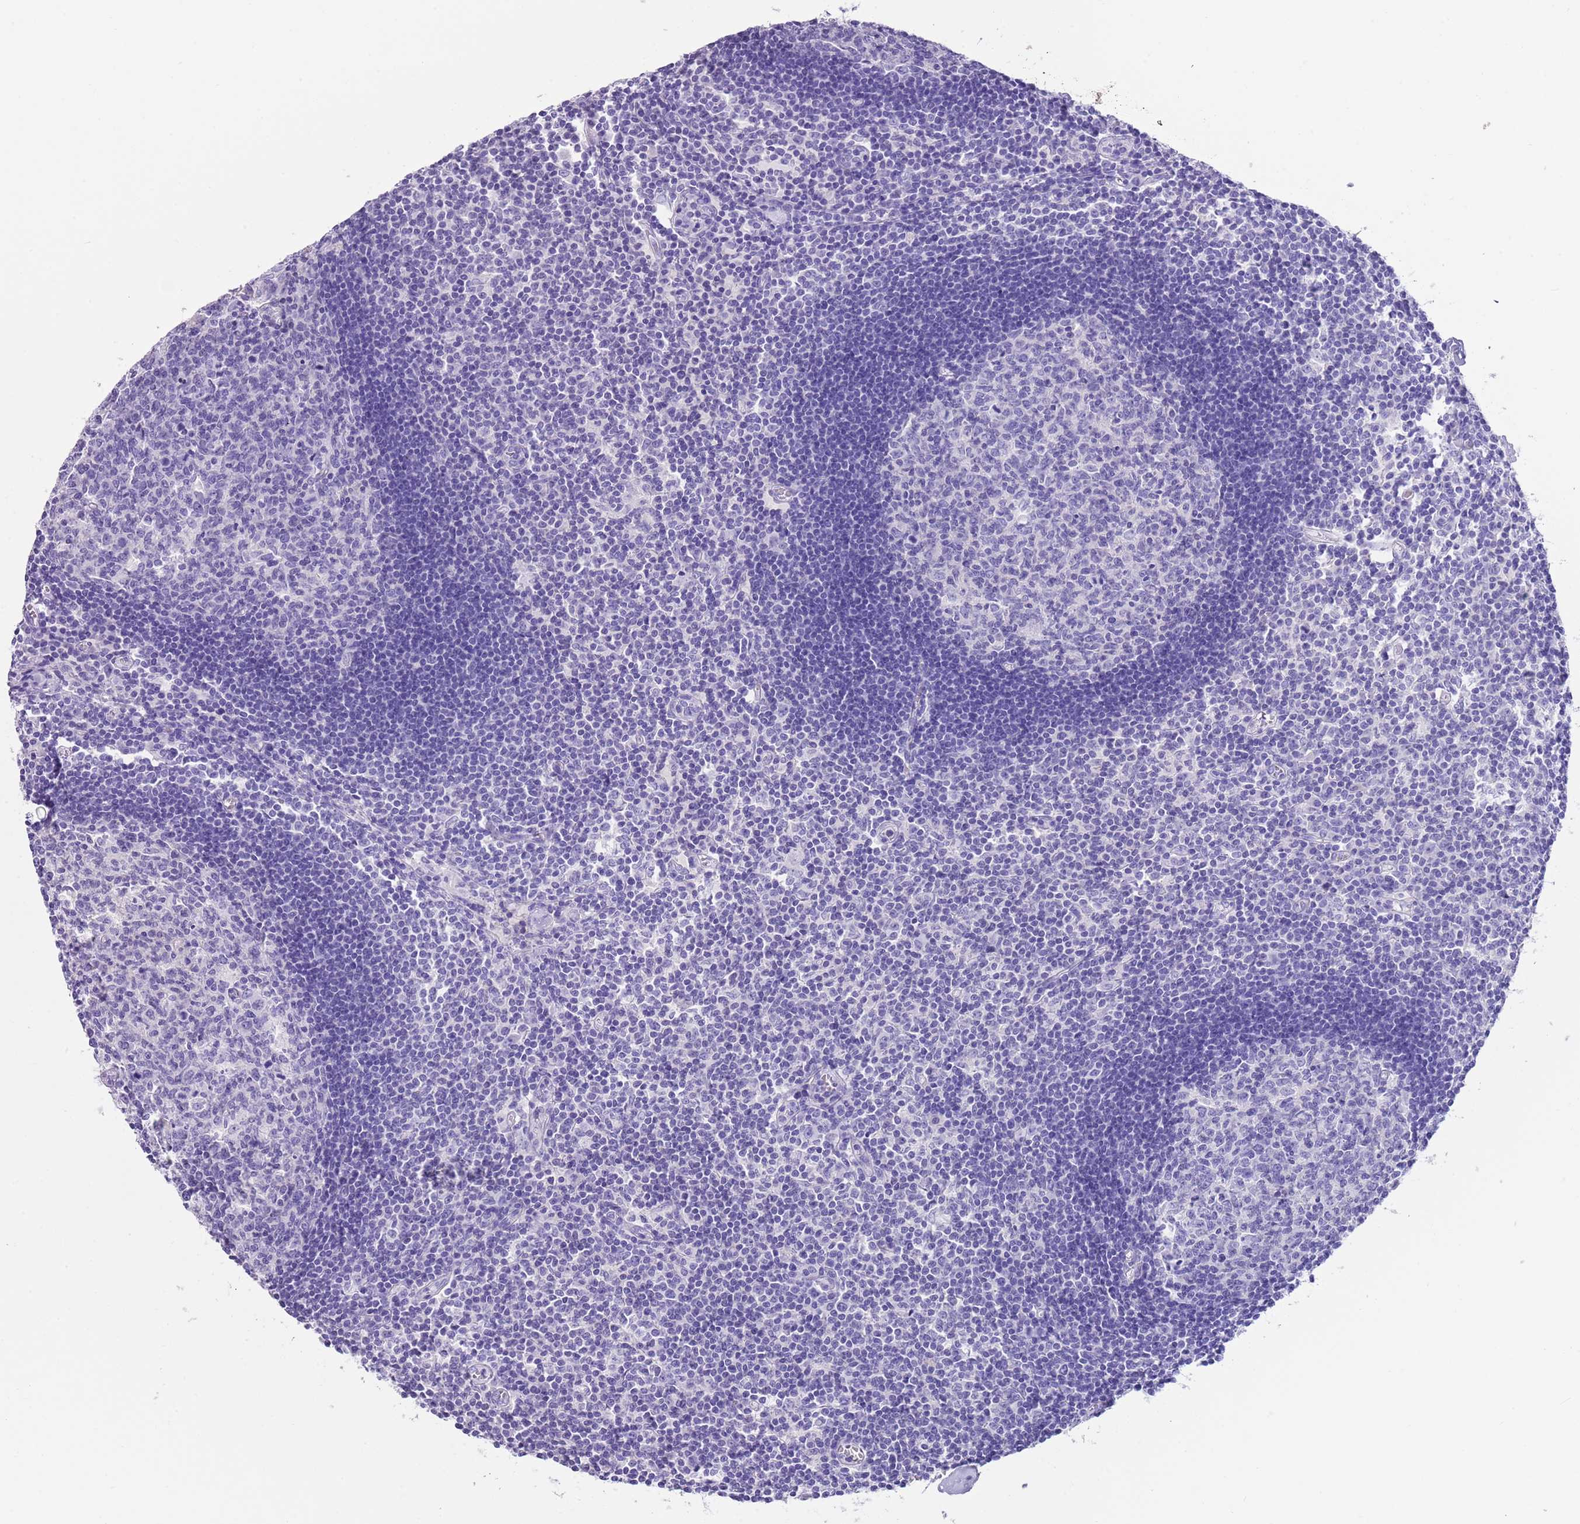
{"staining": {"intensity": "negative", "quantity": "none", "location": "none"}, "tissue": "lymph node", "cell_type": "Germinal center cells", "image_type": "normal", "snomed": [{"axis": "morphology", "description": "Normal tissue, NOS"}, {"axis": "topography", "description": "Lymph node"}], "caption": "IHC of benign lymph node displays no staining in germinal center cells. (DAB immunohistochemistry (IHC) visualized using brightfield microscopy, high magnification).", "gene": "TBC1D10B", "patient": {"sex": "female", "age": 55}}